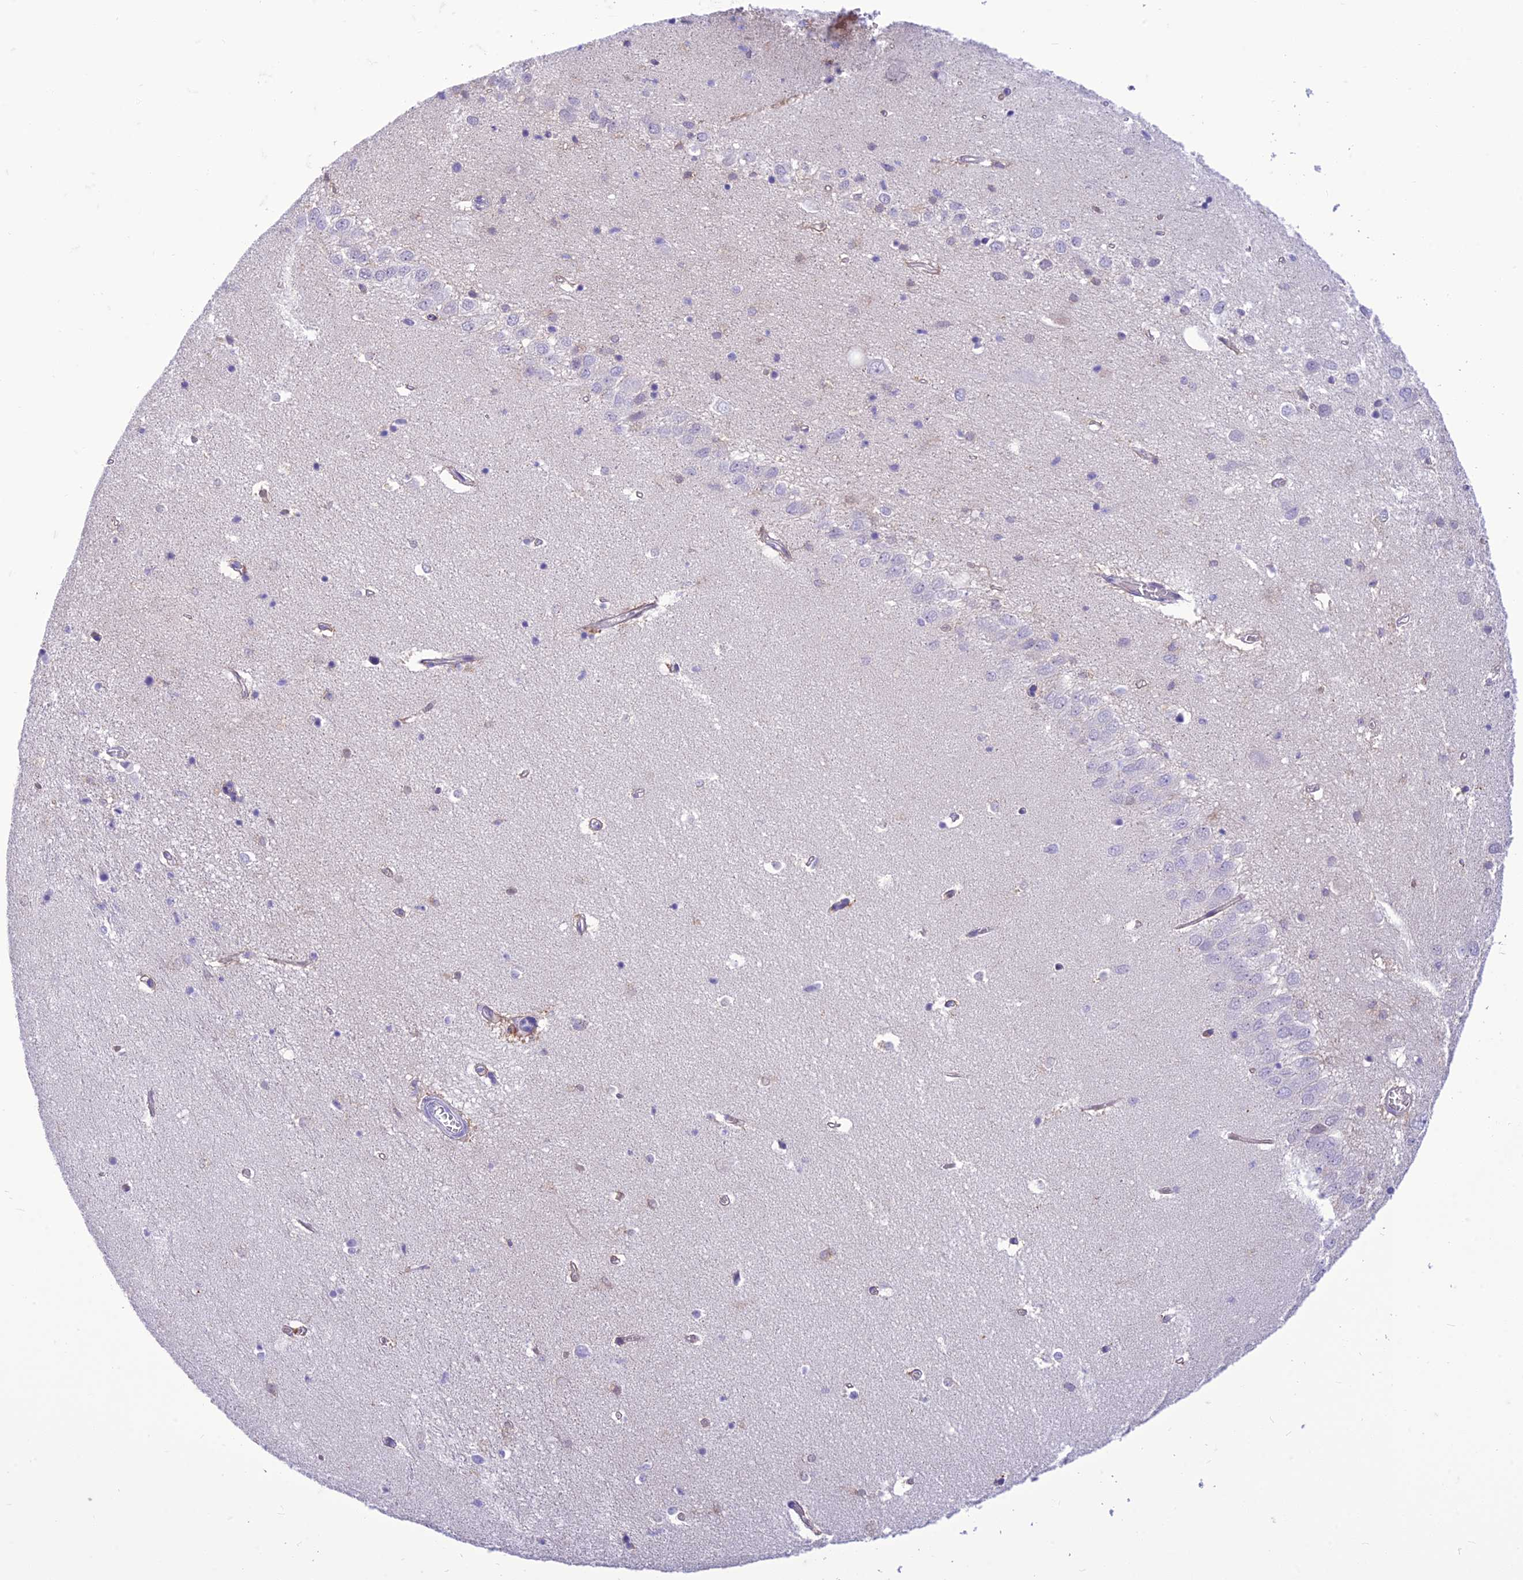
{"staining": {"intensity": "weak", "quantity": "<25%", "location": "cytoplasmic/membranous"}, "tissue": "hippocampus", "cell_type": "Glial cells", "image_type": "normal", "snomed": [{"axis": "morphology", "description": "Normal tissue, NOS"}, {"axis": "topography", "description": "Hippocampus"}], "caption": "Glial cells are negative for brown protein staining in unremarkable hippocampus. (Immunohistochemistry, brightfield microscopy, high magnification).", "gene": "DHDH", "patient": {"sex": "female", "age": 64}}